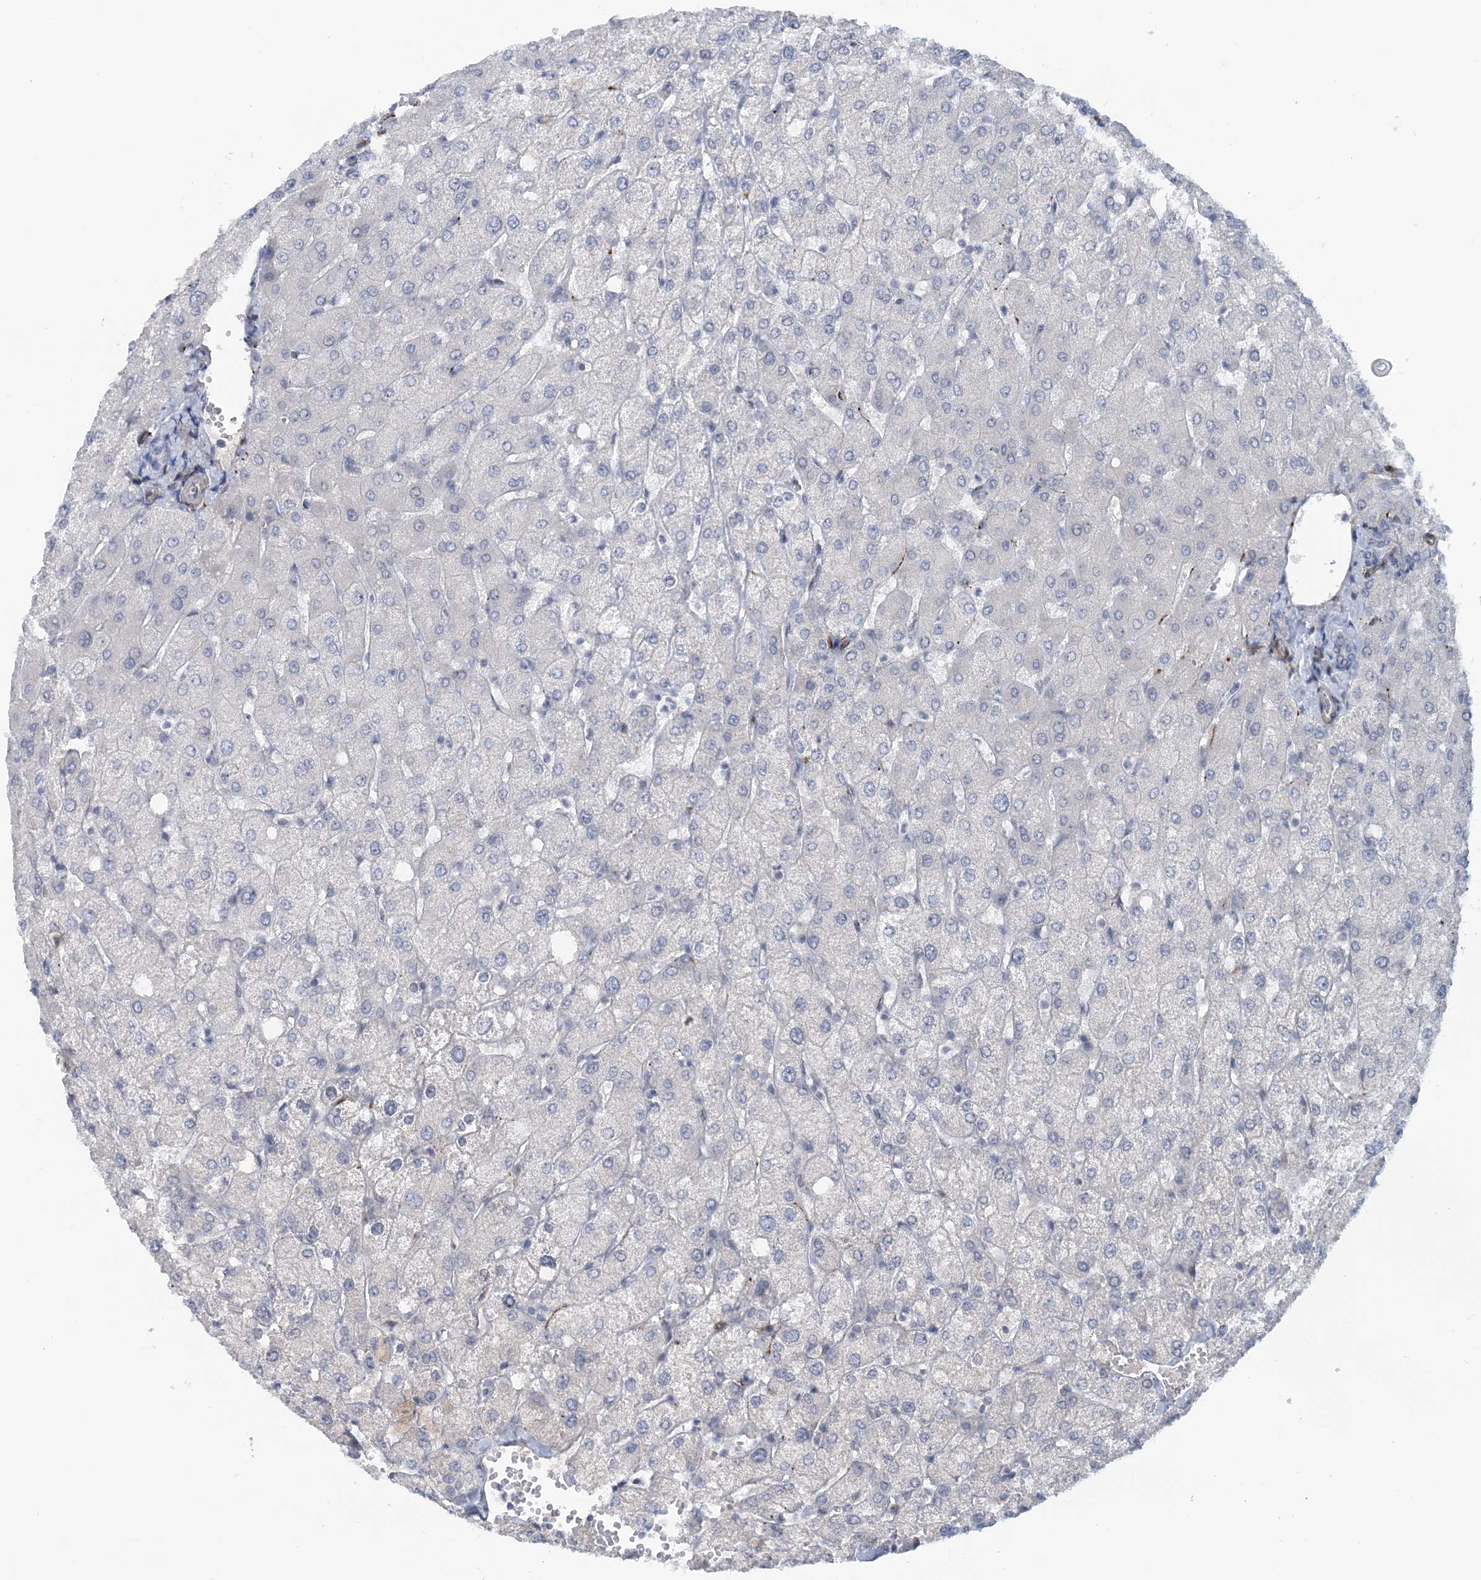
{"staining": {"intensity": "negative", "quantity": "none", "location": "none"}, "tissue": "liver", "cell_type": "Cholangiocytes", "image_type": "normal", "snomed": [{"axis": "morphology", "description": "Normal tissue, NOS"}, {"axis": "topography", "description": "Liver"}], "caption": "Immunohistochemistry (IHC) of unremarkable liver exhibits no staining in cholangiocytes.", "gene": "SNED1", "patient": {"sex": "female", "age": 54}}